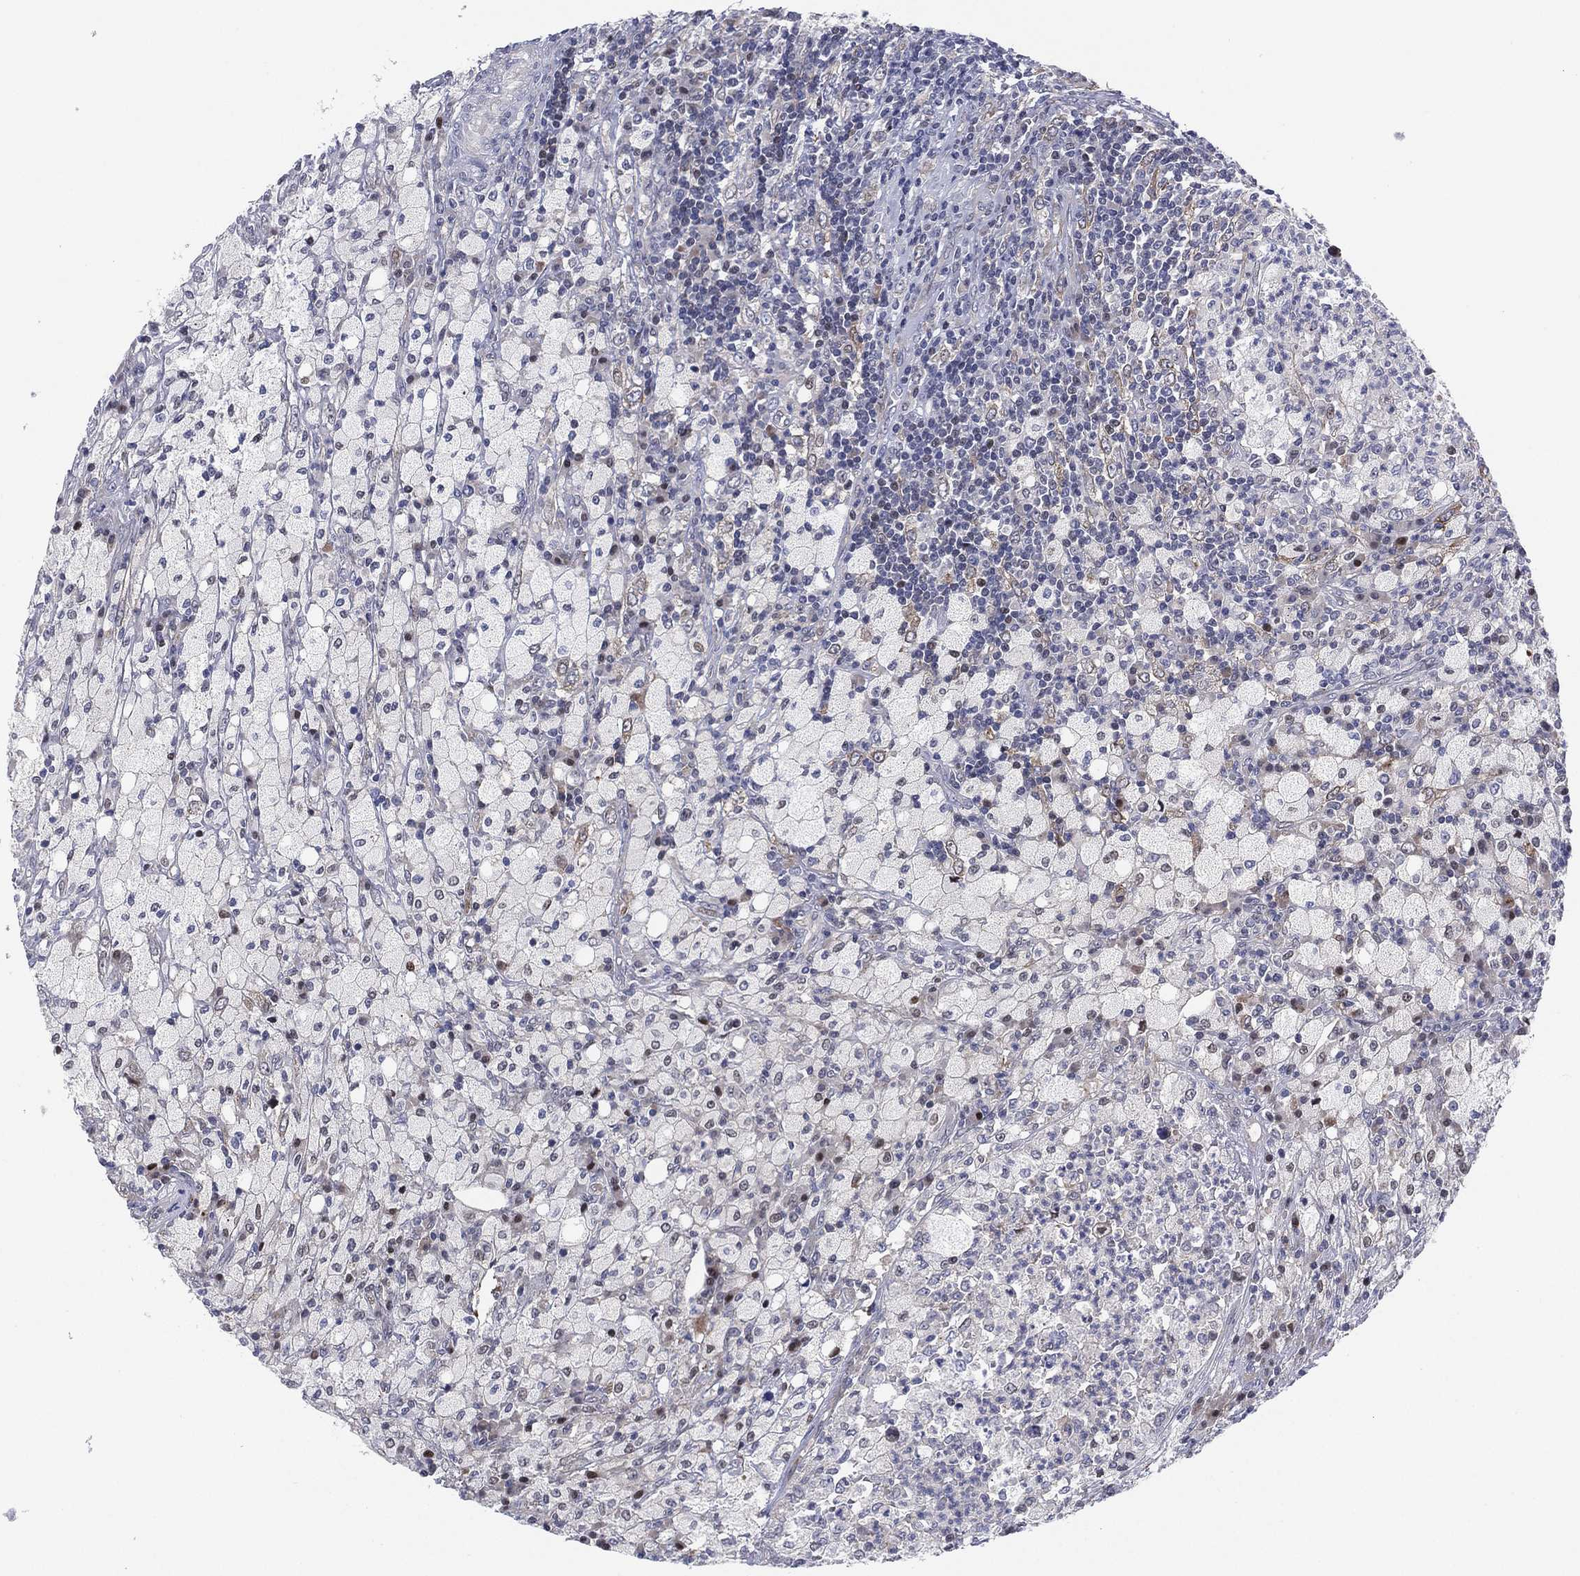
{"staining": {"intensity": "negative", "quantity": "none", "location": "none"}, "tissue": "testis cancer", "cell_type": "Tumor cells", "image_type": "cancer", "snomed": [{"axis": "morphology", "description": "Necrosis, NOS"}, {"axis": "morphology", "description": "Carcinoma, Embryonal, NOS"}, {"axis": "topography", "description": "Testis"}], "caption": "Image shows no protein staining in tumor cells of embryonal carcinoma (testis) tissue.", "gene": "SLC4A4", "patient": {"sex": "male", "age": 19}}